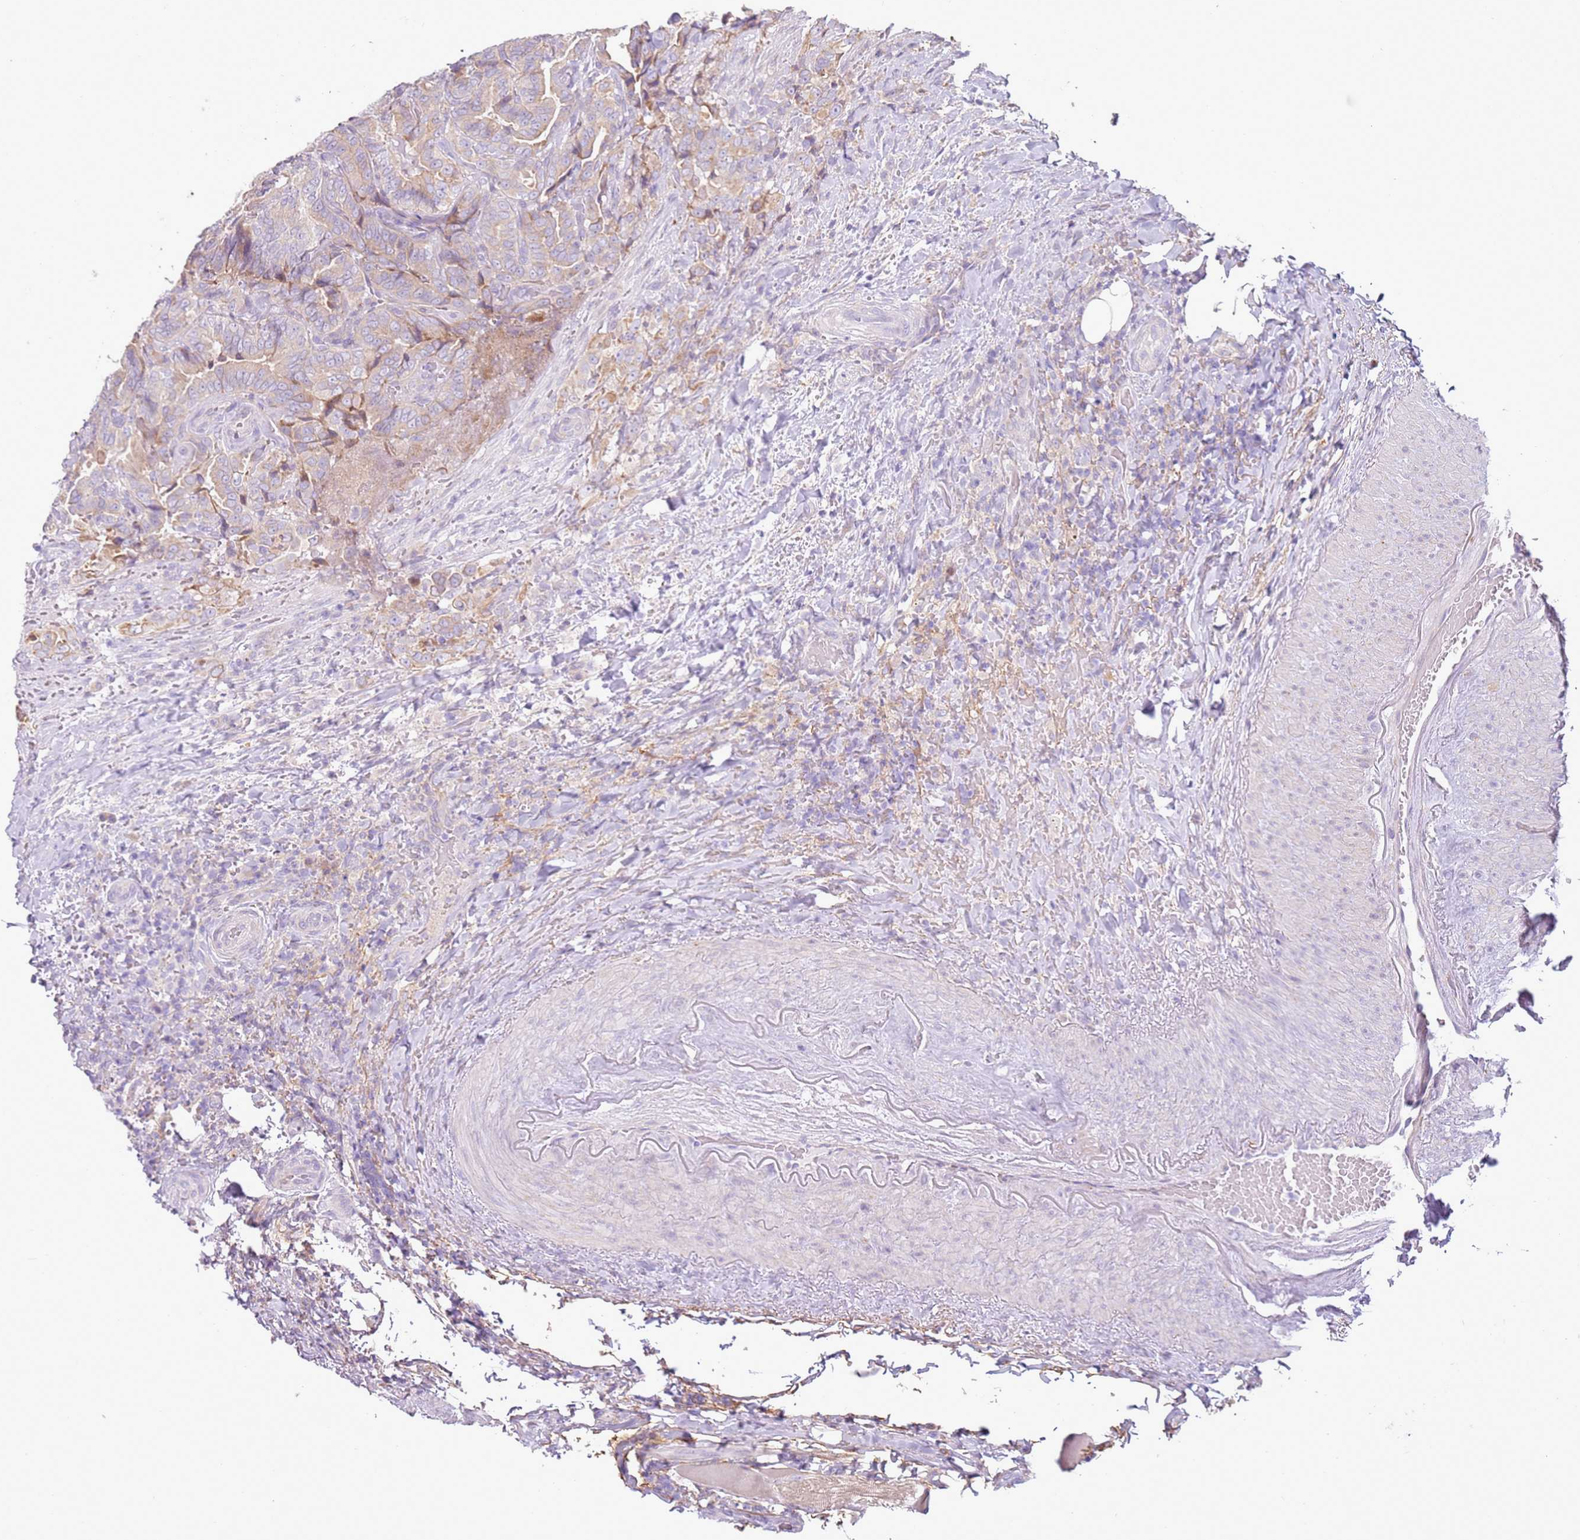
{"staining": {"intensity": "weak", "quantity": "<25%", "location": "cytoplasmic/membranous"}, "tissue": "thyroid cancer", "cell_type": "Tumor cells", "image_type": "cancer", "snomed": [{"axis": "morphology", "description": "Papillary adenocarcinoma, NOS"}, {"axis": "topography", "description": "Thyroid gland"}], "caption": "The photomicrograph demonstrates no staining of tumor cells in thyroid papillary adenocarcinoma. The staining is performed using DAB brown chromogen with nuclei counter-stained in using hematoxylin.", "gene": "OAF", "patient": {"sex": "male", "age": 61}}